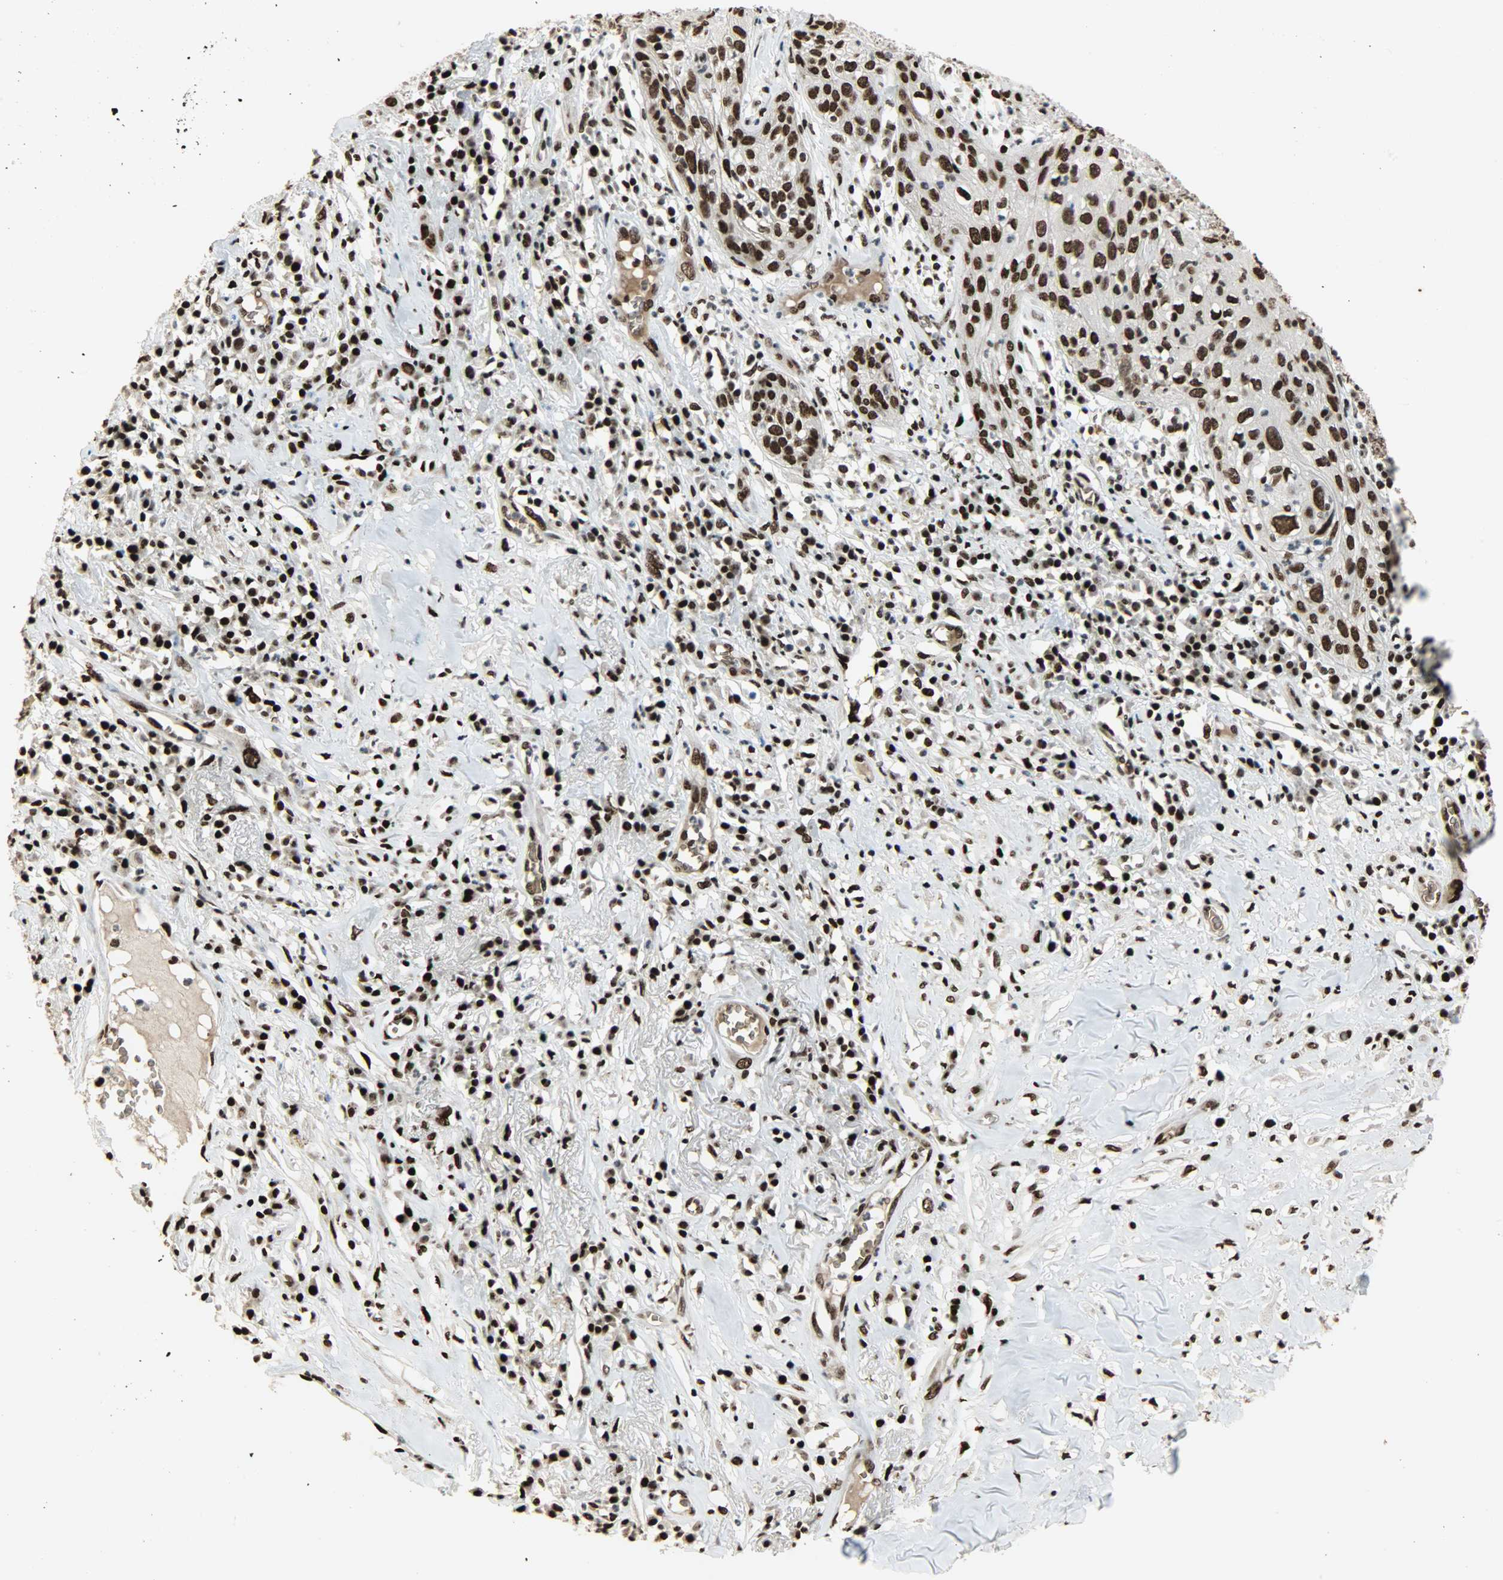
{"staining": {"intensity": "strong", "quantity": ">75%", "location": "nuclear"}, "tissue": "skin cancer", "cell_type": "Tumor cells", "image_type": "cancer", "snomed": [{"axis": "morphology", "description": "Squamous cell carcinoma, NOS"}, {"axis": "topography", "description": "Skin"}], "caption": "Brown immunohistochemical staining in skin squamous cell carcinoma demonstrates strong nuclear positivity in about >75% of tumor cells.", "gene": "SNAI1", "patient": {"sex": "male", "age": 65}}